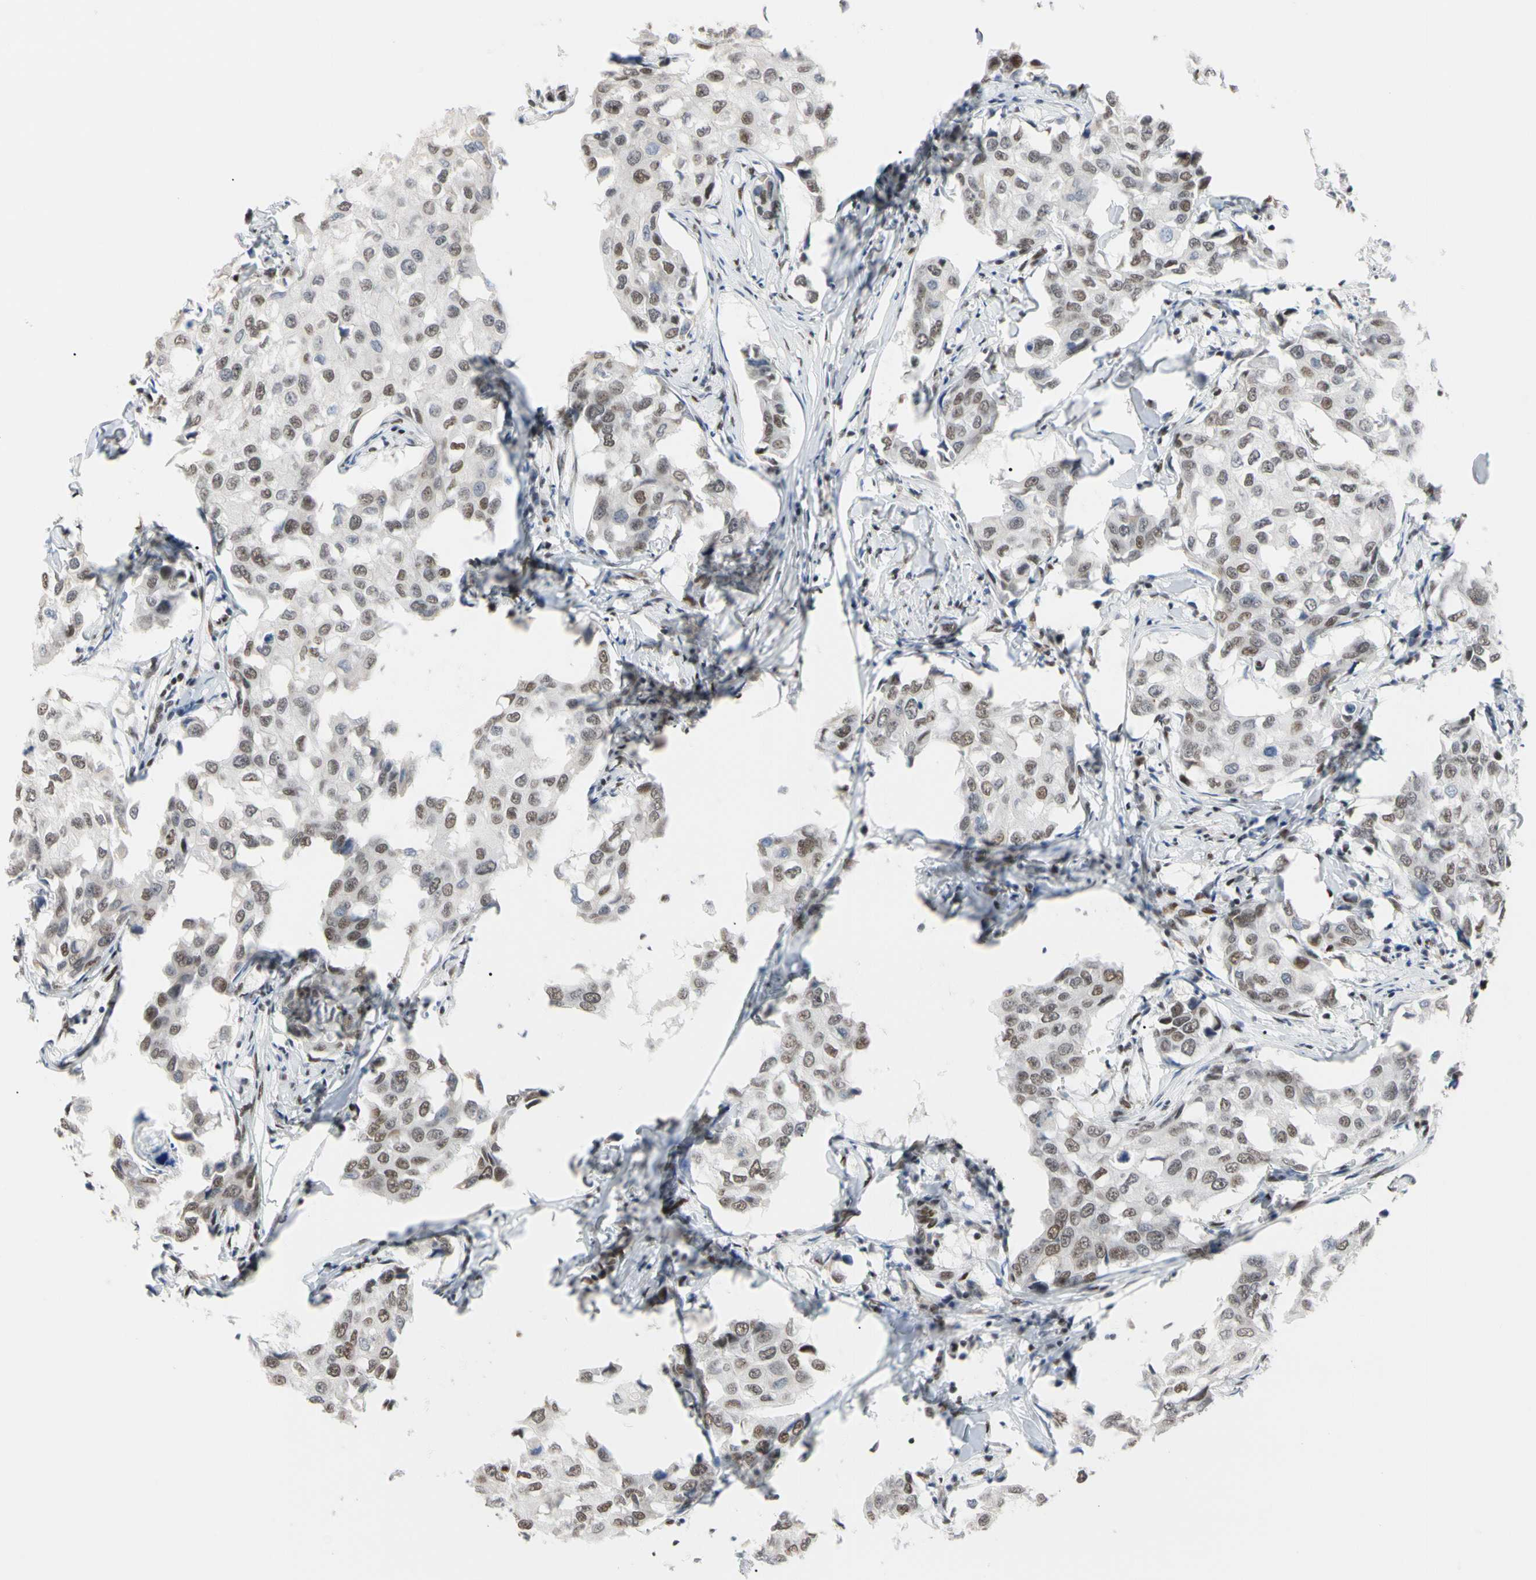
{"staining": {"intensity": "weak", "quantity": "25%-75%", "location": "nuclear"}, "tissue": "breast cancer", "cell_type": "Tumor cells", "image_type": "cancer", "snomed": [{"axis": "morphology", "description": "Duct carcinoma"}, {"axis": "topography", "description": "Breast"}], "caption": "Weak nuclear protein staining is identified in about 25%-75% of tumor cells in invasive ductal carcinoma (breast).", "gene": "FAM98B", "patient": {"sex": "female", "age": 27}}